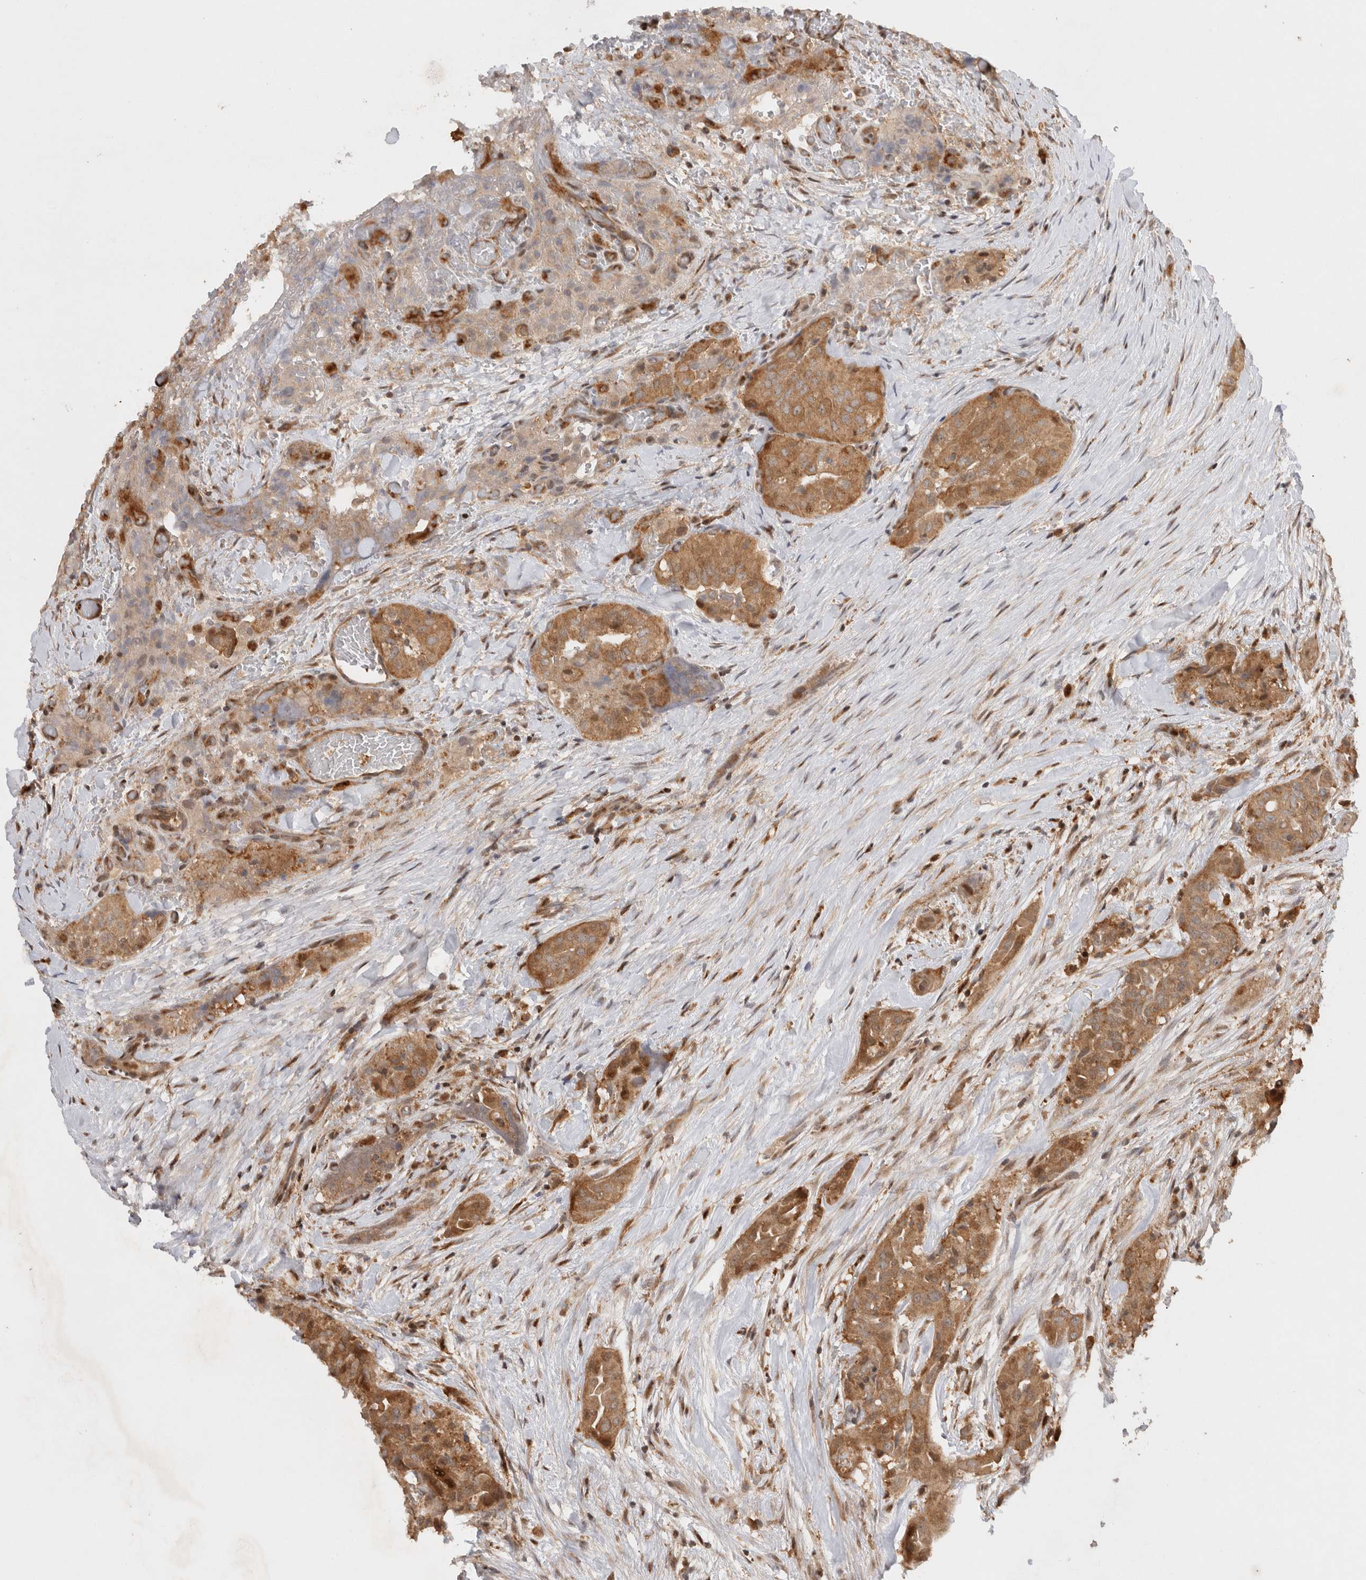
{"staining": {"intensity": "moderate", "quantity": ">75%", "location": "cytoplasmic/membranous"}, "tissue": "thyroid cancer", "cell_type": "Tumor cells", "image_type": "cancer", "snomed": [{"axis": "morphology", "description": "Papillary adenocarcinoma, NOS"}, {"axis": "topography", "description": "Thyroid gland"}], "caption": "Moderate cytoplasmic/membranous staining for a protein is identified in about >75% of tumor cells of thyroid cancer (papillary adenocarcinoma) using immunohistochemistry (IHC).", "gene": "HTT", "patient": {"sex": "female", "age": 59}}